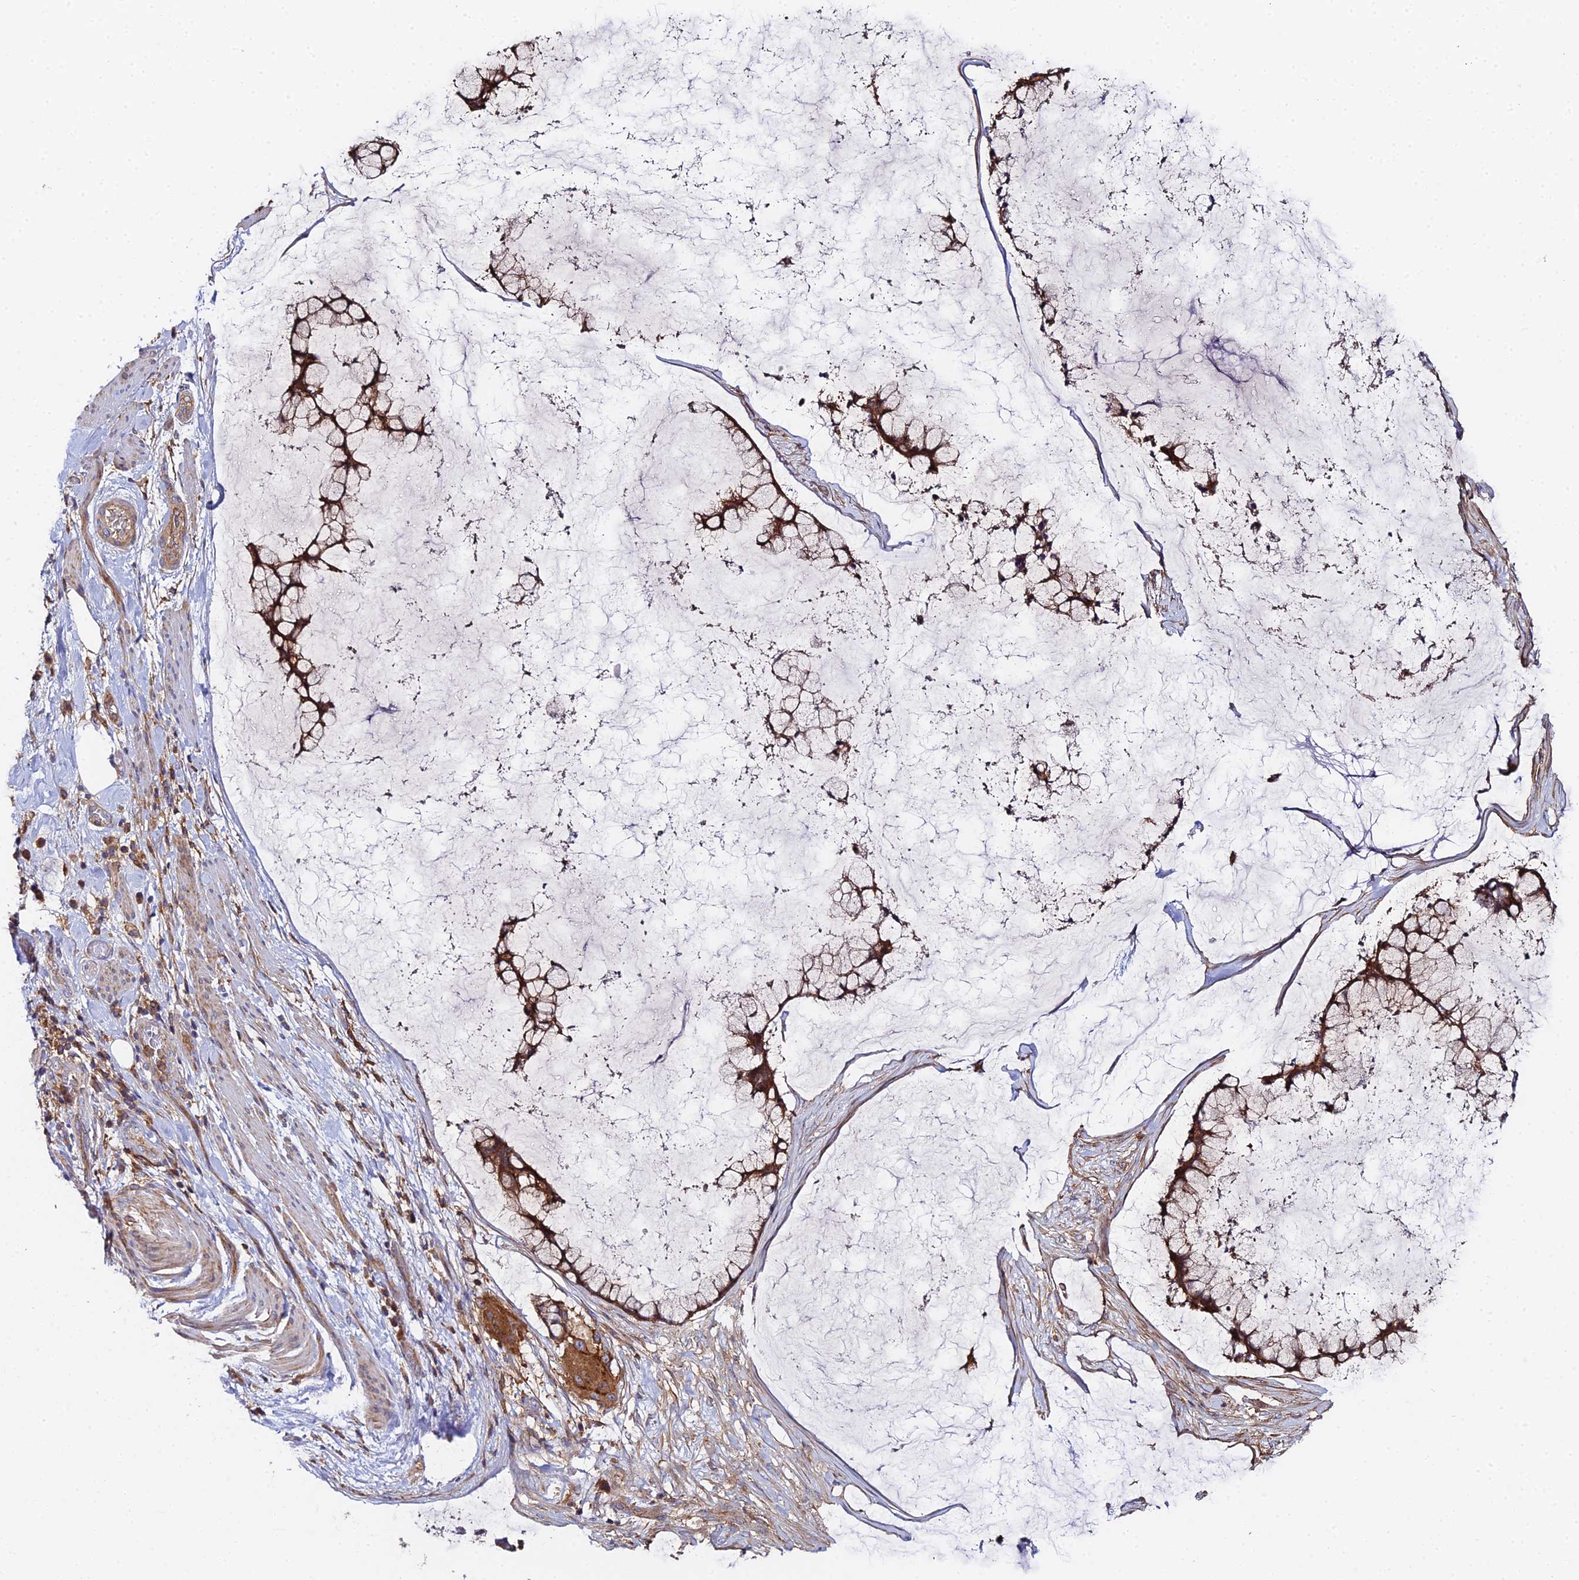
{"staining": {"intensity": "strong", "quantity": ">75%", "location": "cytoplasmic/membranous"}, "tissue": "ovarian cancer", "cell_type": "Tumor cells", "image_type": "cancer", "snomed": [{"axis": "morphology", "description": "Cystadenocarcinoma, mucinous, NOS"}, {"axis": "topography", "description": "Ovary"}], "caption": "A brown stain labels strong cytoplasmic/membranous positivity of a protein in ovarian cancer tumor cells.", "gene": "GNG5B", "patient": {"sex": "female", "age": 42}}